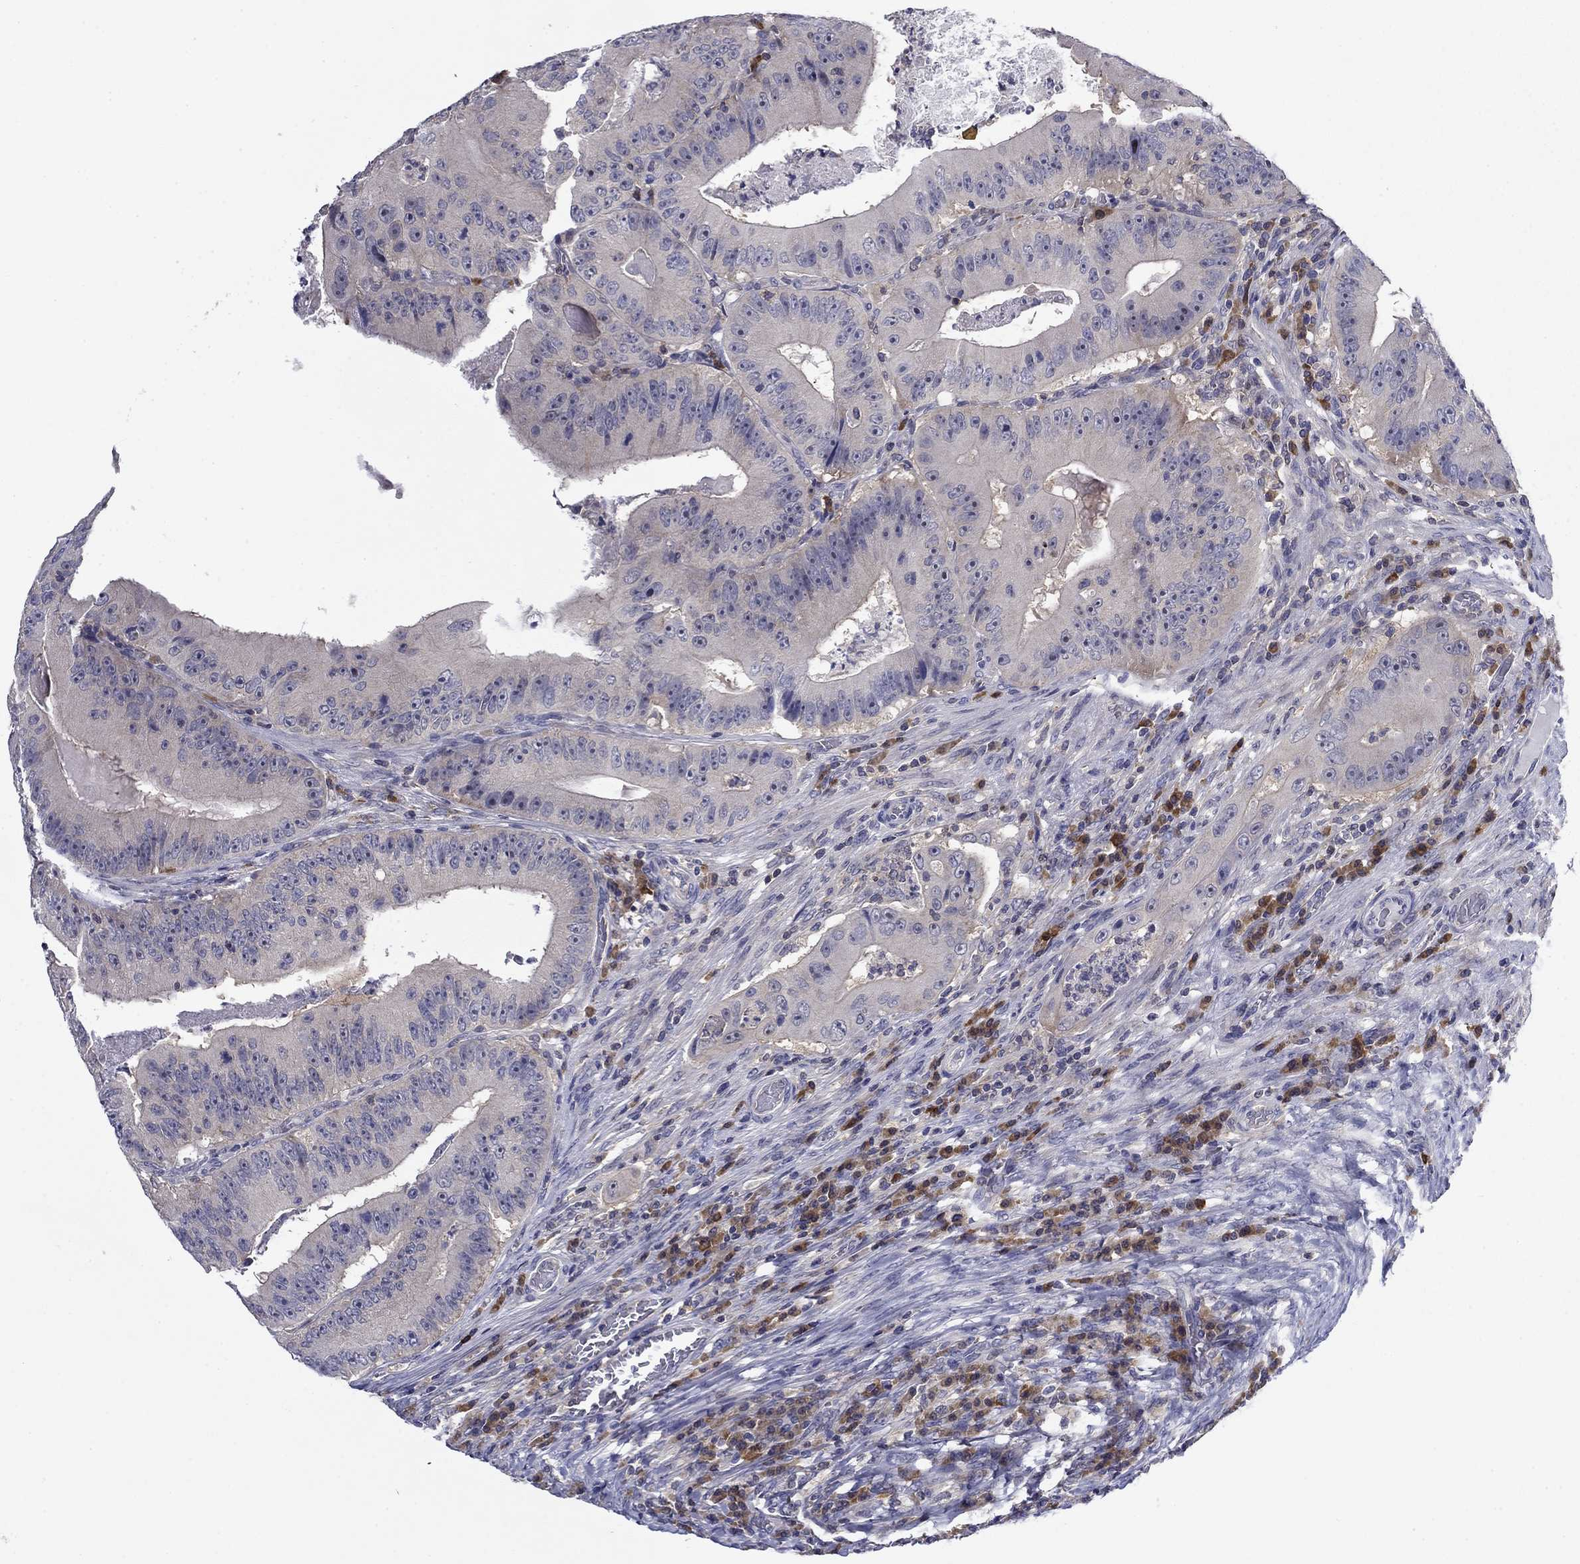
{"staining": {"intensity": "negative", "quantity": "none", "location": "none"}, "tissue": "colorectal cancer", "cell_type": "Tumor cells", "image_type": "cancer", "snomed": [{"axis": "morphology", "description": "Adenocarcinoma, NOS"}, {"axis": "topography", "description": "Colon"}], "caption": "This is a image of immunohistochemistry (IHC) staining of colorectal adenocarcinoma, which shows no staining in tumor cells.", "gene": "POU2F2", "patient": {"sex": "female", "age": 86}}